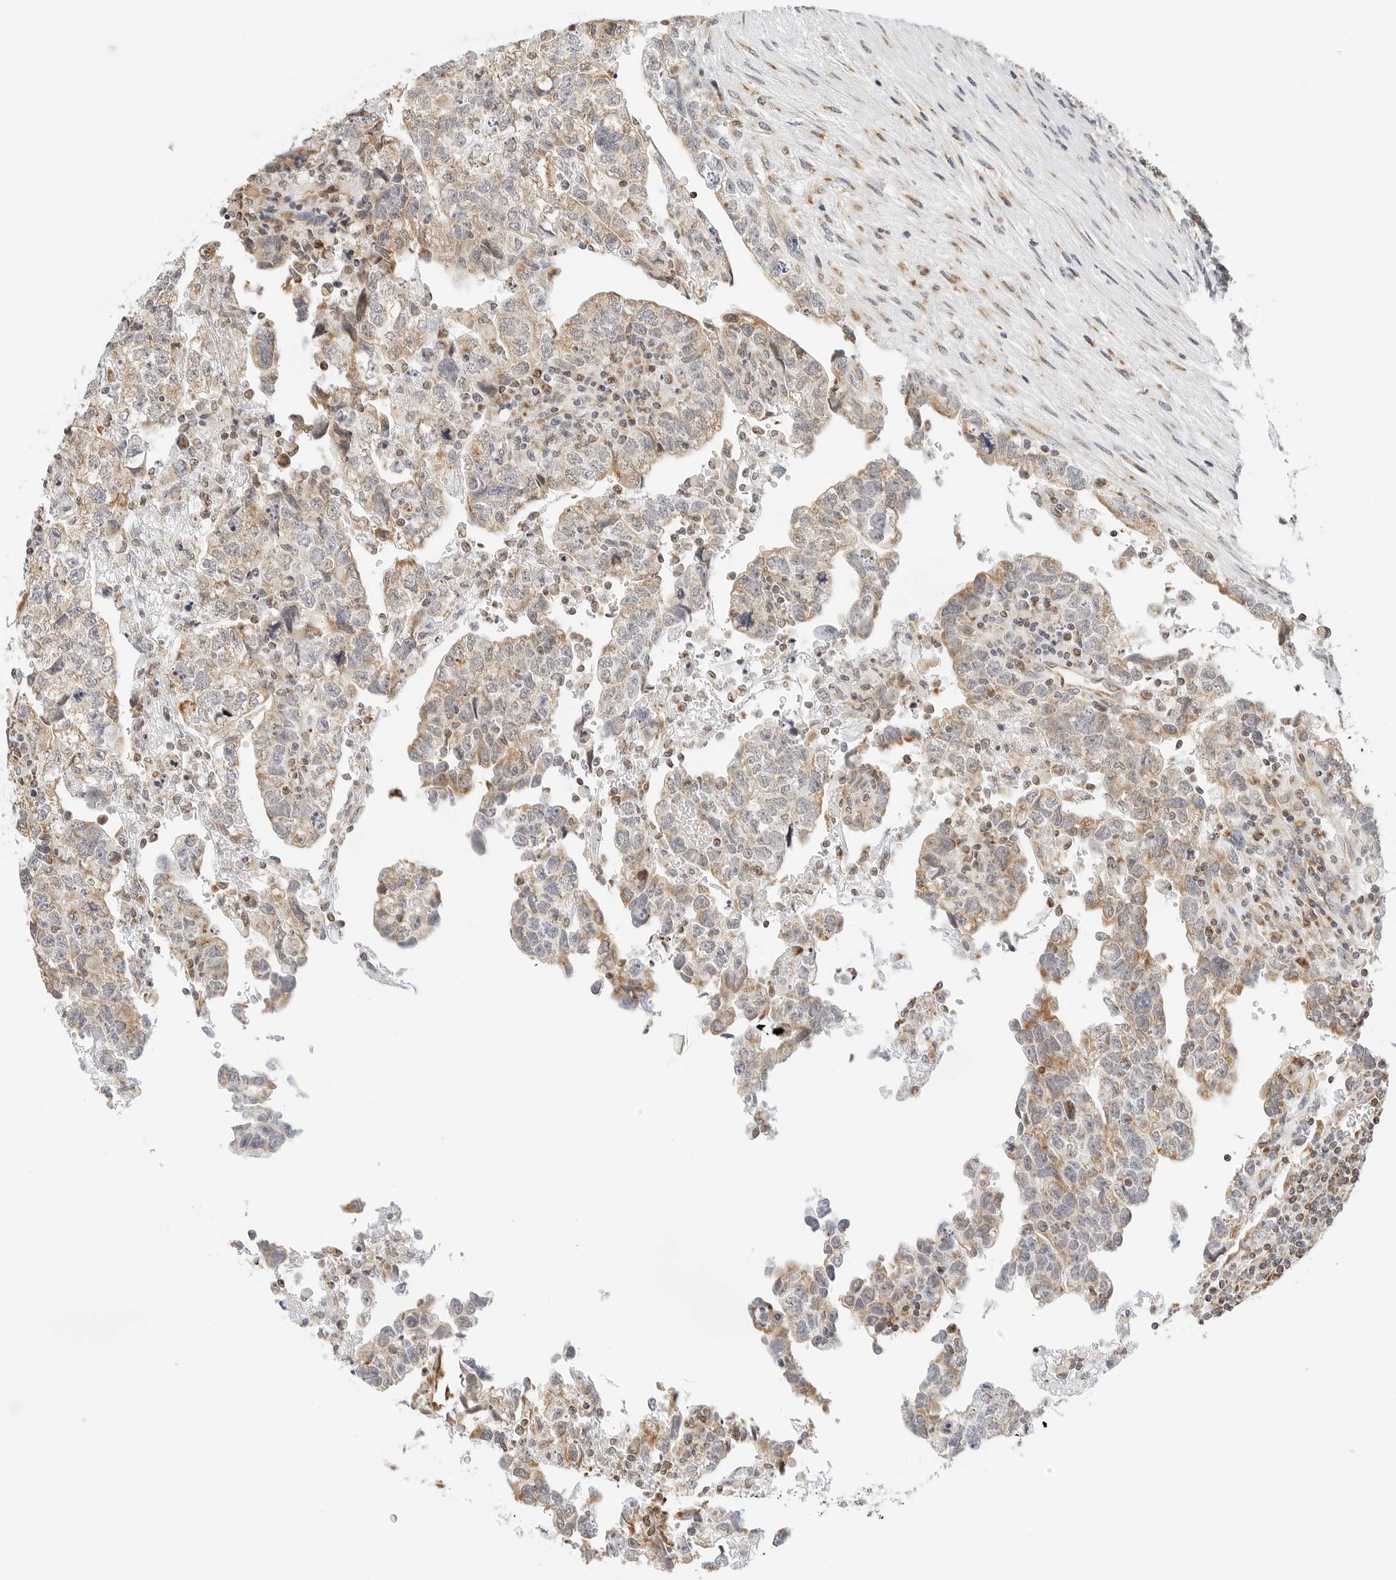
{"staining": {"intensity": "weak", "quantity": ">75%", "location": "cytoplasmic/membranous"}, "tissue": "testis cancer", "cell_type": "Tumor cells", "image_type": "cancer", "snomed": [{"axis": "morphology", "description": "Normal tissue, NOS"}, {"axis": "morphology", "description": "Carcinoma, Embryonal, NOS"}, {"axis": "topography", "description": "Testis"}], "caption": "Protein expression analysis of human embryonal carcinoma (testis) reveals weak cytoplasmic/membranous positivity in approximately >75% of tumor cells. Ihc stains the protein in brown and the nuclei are stained blue.", "gene": "ATL1", "patient": {"sex": "male", "age": 36}}